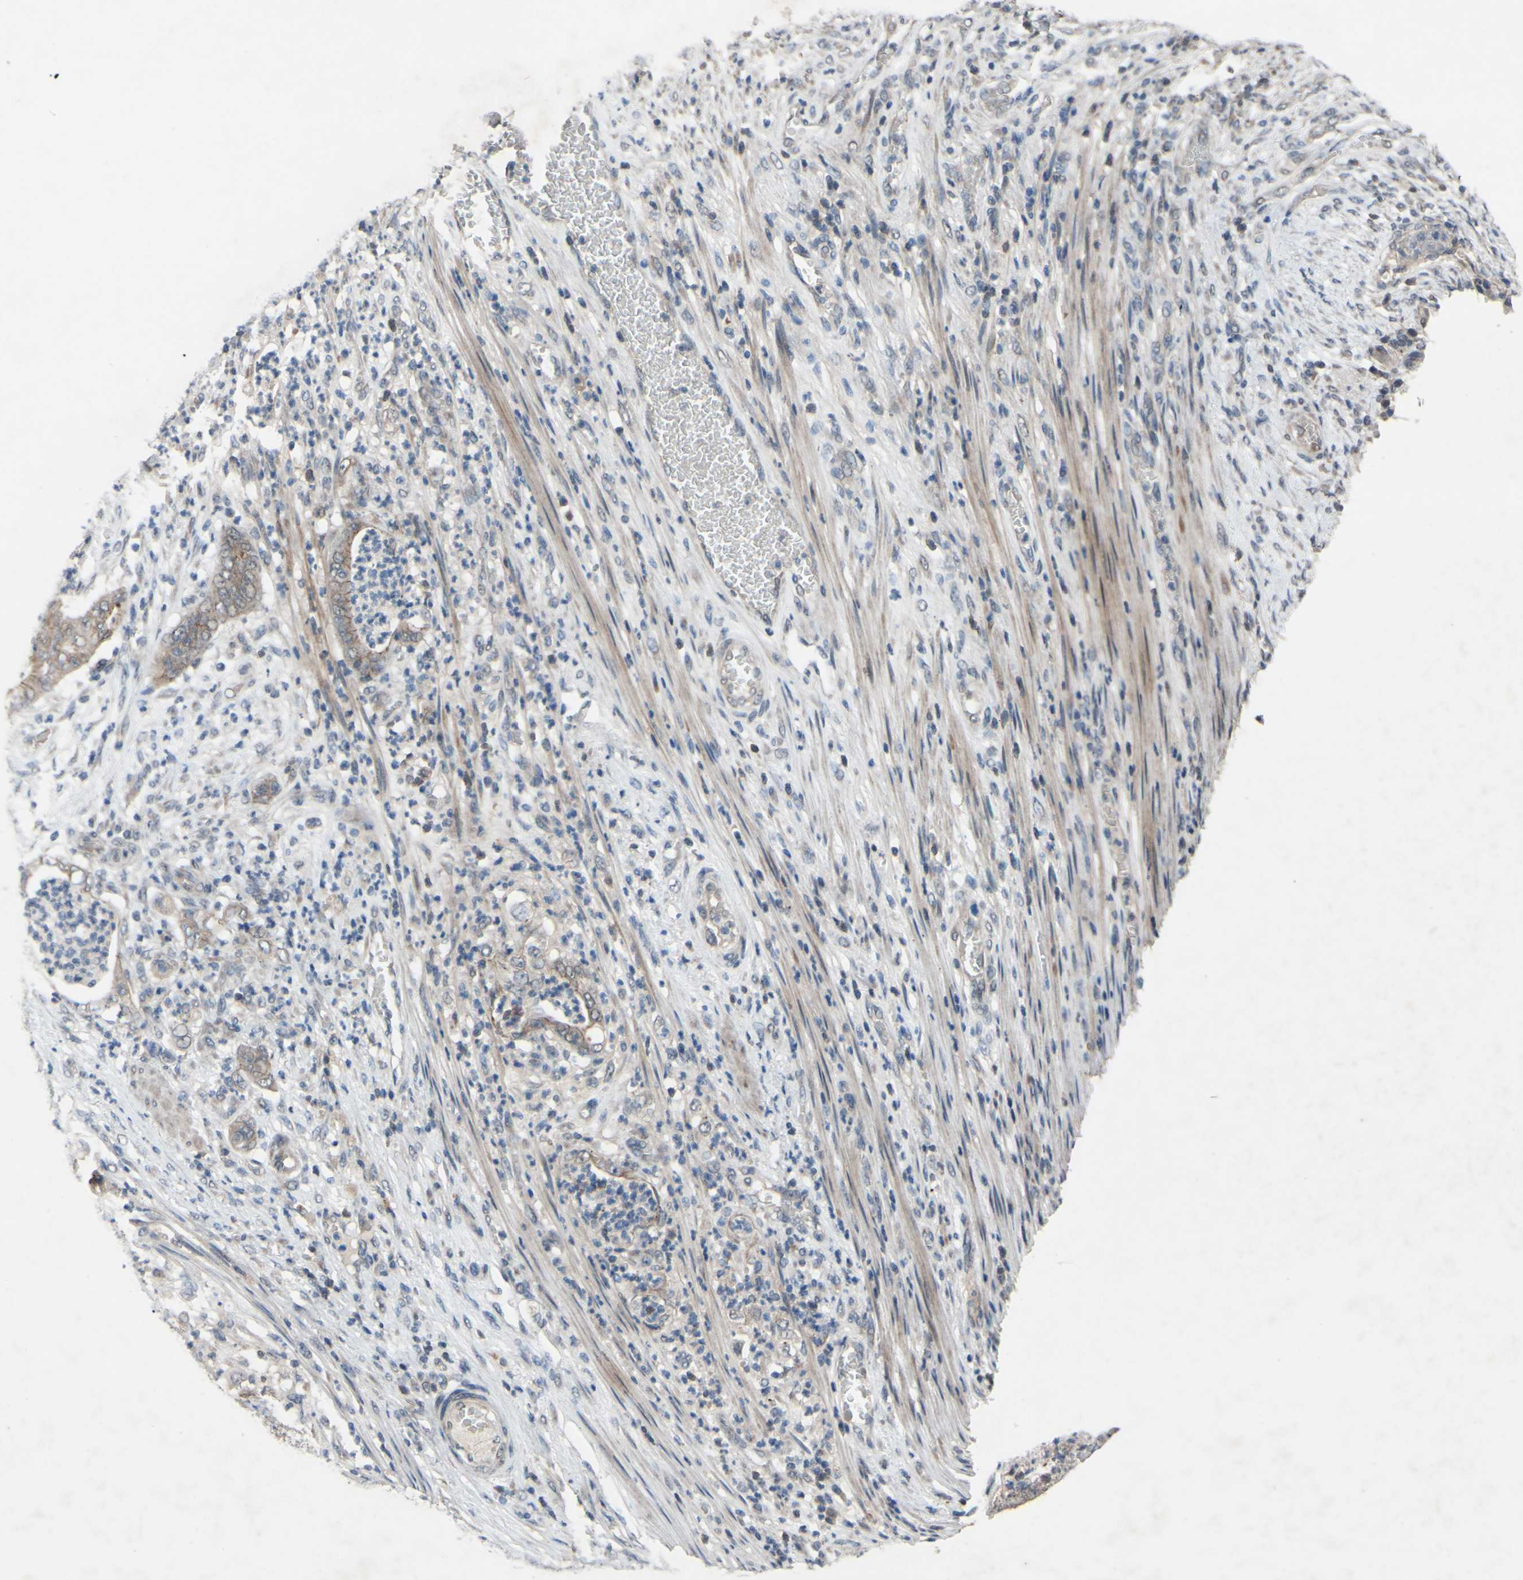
{"staining": {"intensity": "weak", "quantity": ">75%", "location": "cytoplasmic/membranous"}, "tissue": "stomach cancer", "cell_type": "Tumor cells", "image_type": "cancer", "snomed": [{"axis": "morphology", "description": "Adenocarcinoma, NOS"}, {"axis": "topography", "description": "Stomach"}], "caption": "This histopathology image displays stomach cancer (adenocarcinoma) stained with IHC to label a protein in brown. The cytoplasmic/membranous of tumor cells show weak positivity for the protein. Nuclei are counter-stained blue.", "gene": "CDCP1", "patient": {"sex": "female", "age": 73}}